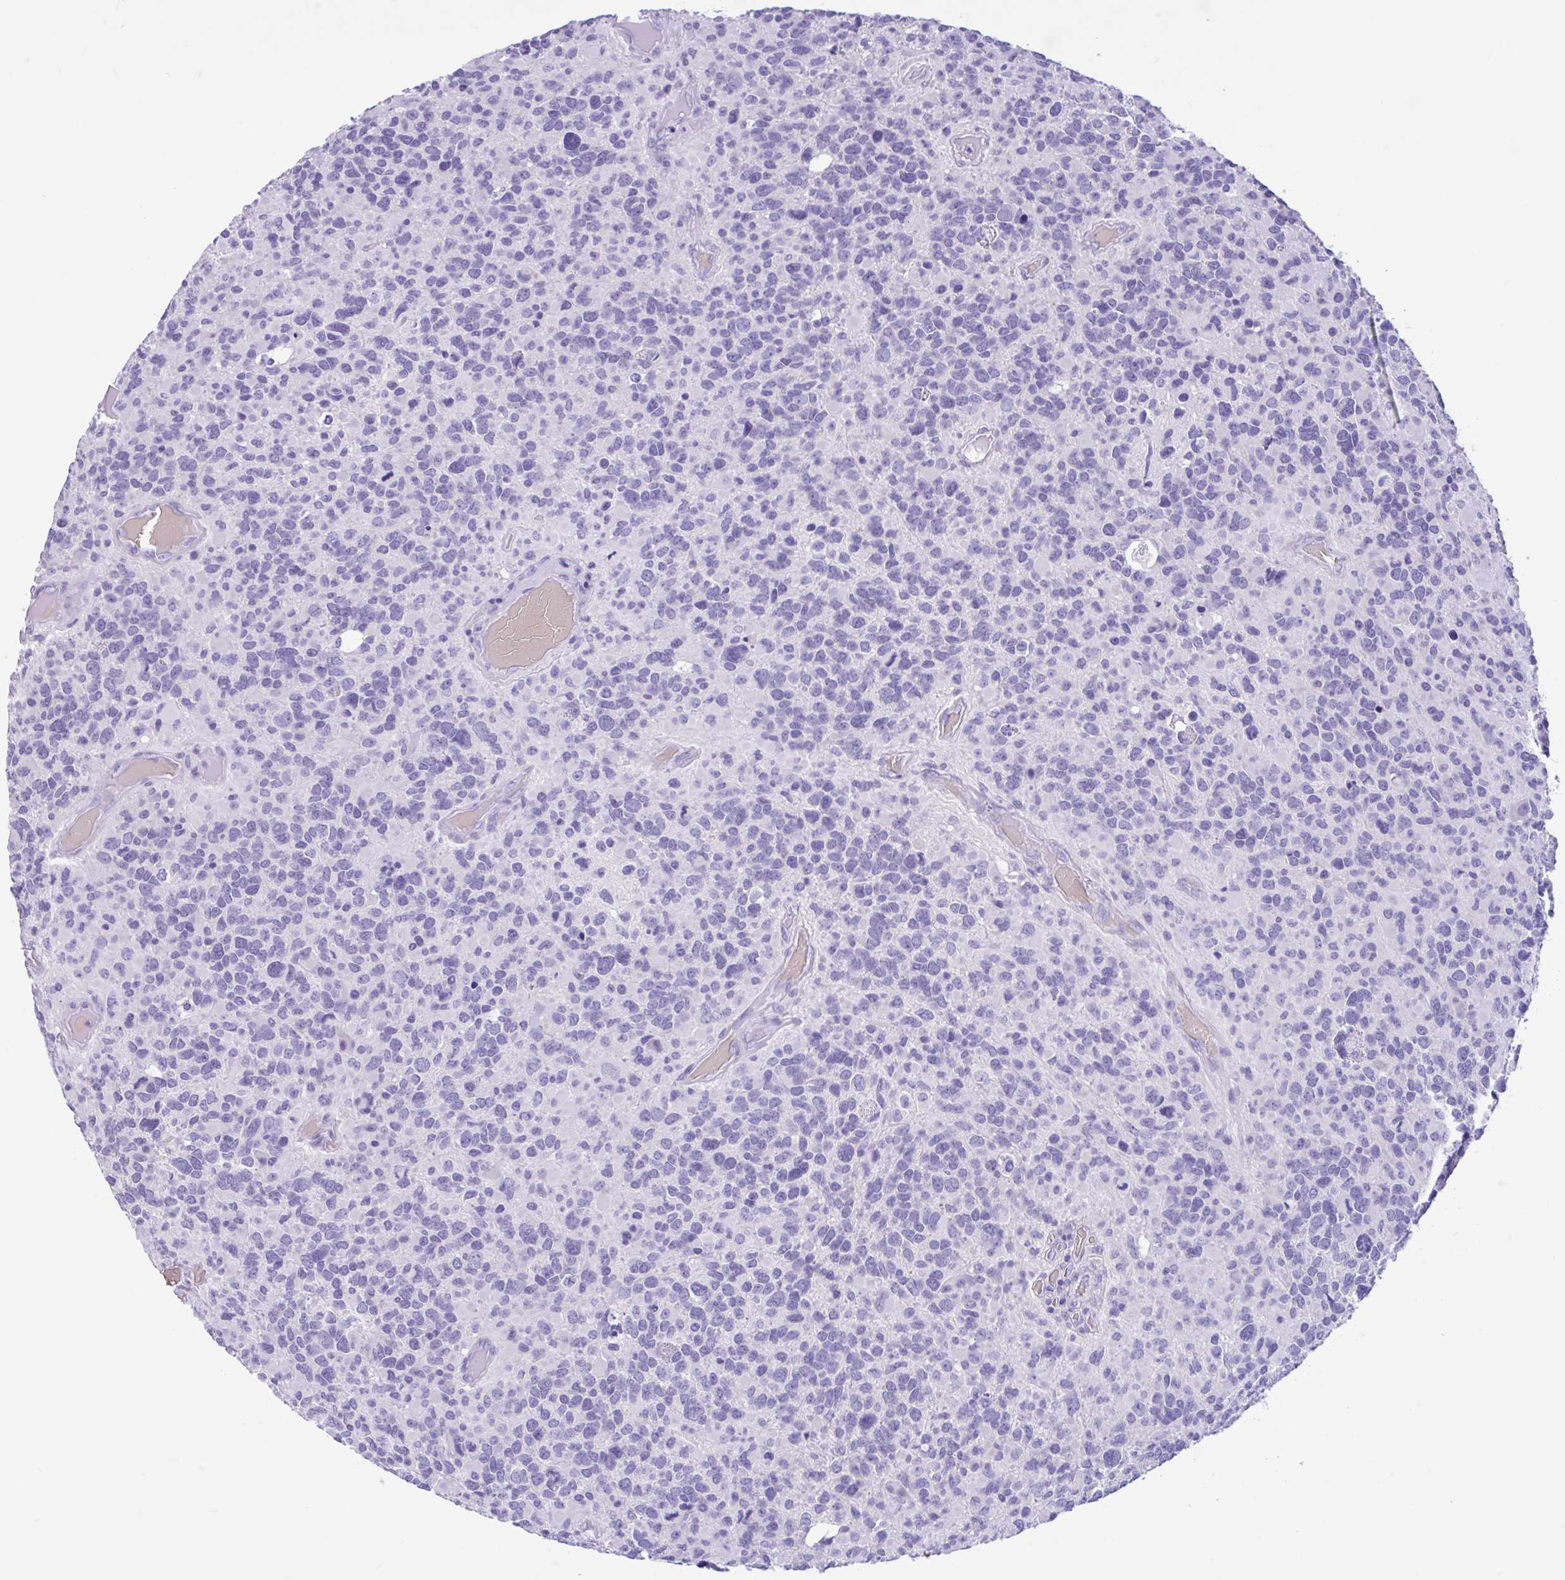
{"staining": {"intensity": "negative", "quantity": "none", "location": "none"}, "tissue": "glioma", "cell_type": "Tumor cells", "image_type": "cancer", "snomed": [{"axis": "morphology", "description": "Glioma, malignant, High grade"}, {"axis": "topography", "description": "Brain"}], "caption": "Histopathology image shows no protein expression in tumor cells of malignant high-grade glioma tissue.", "gene": "TMEM79", "patient": {"sex": "female", "age": 40}}